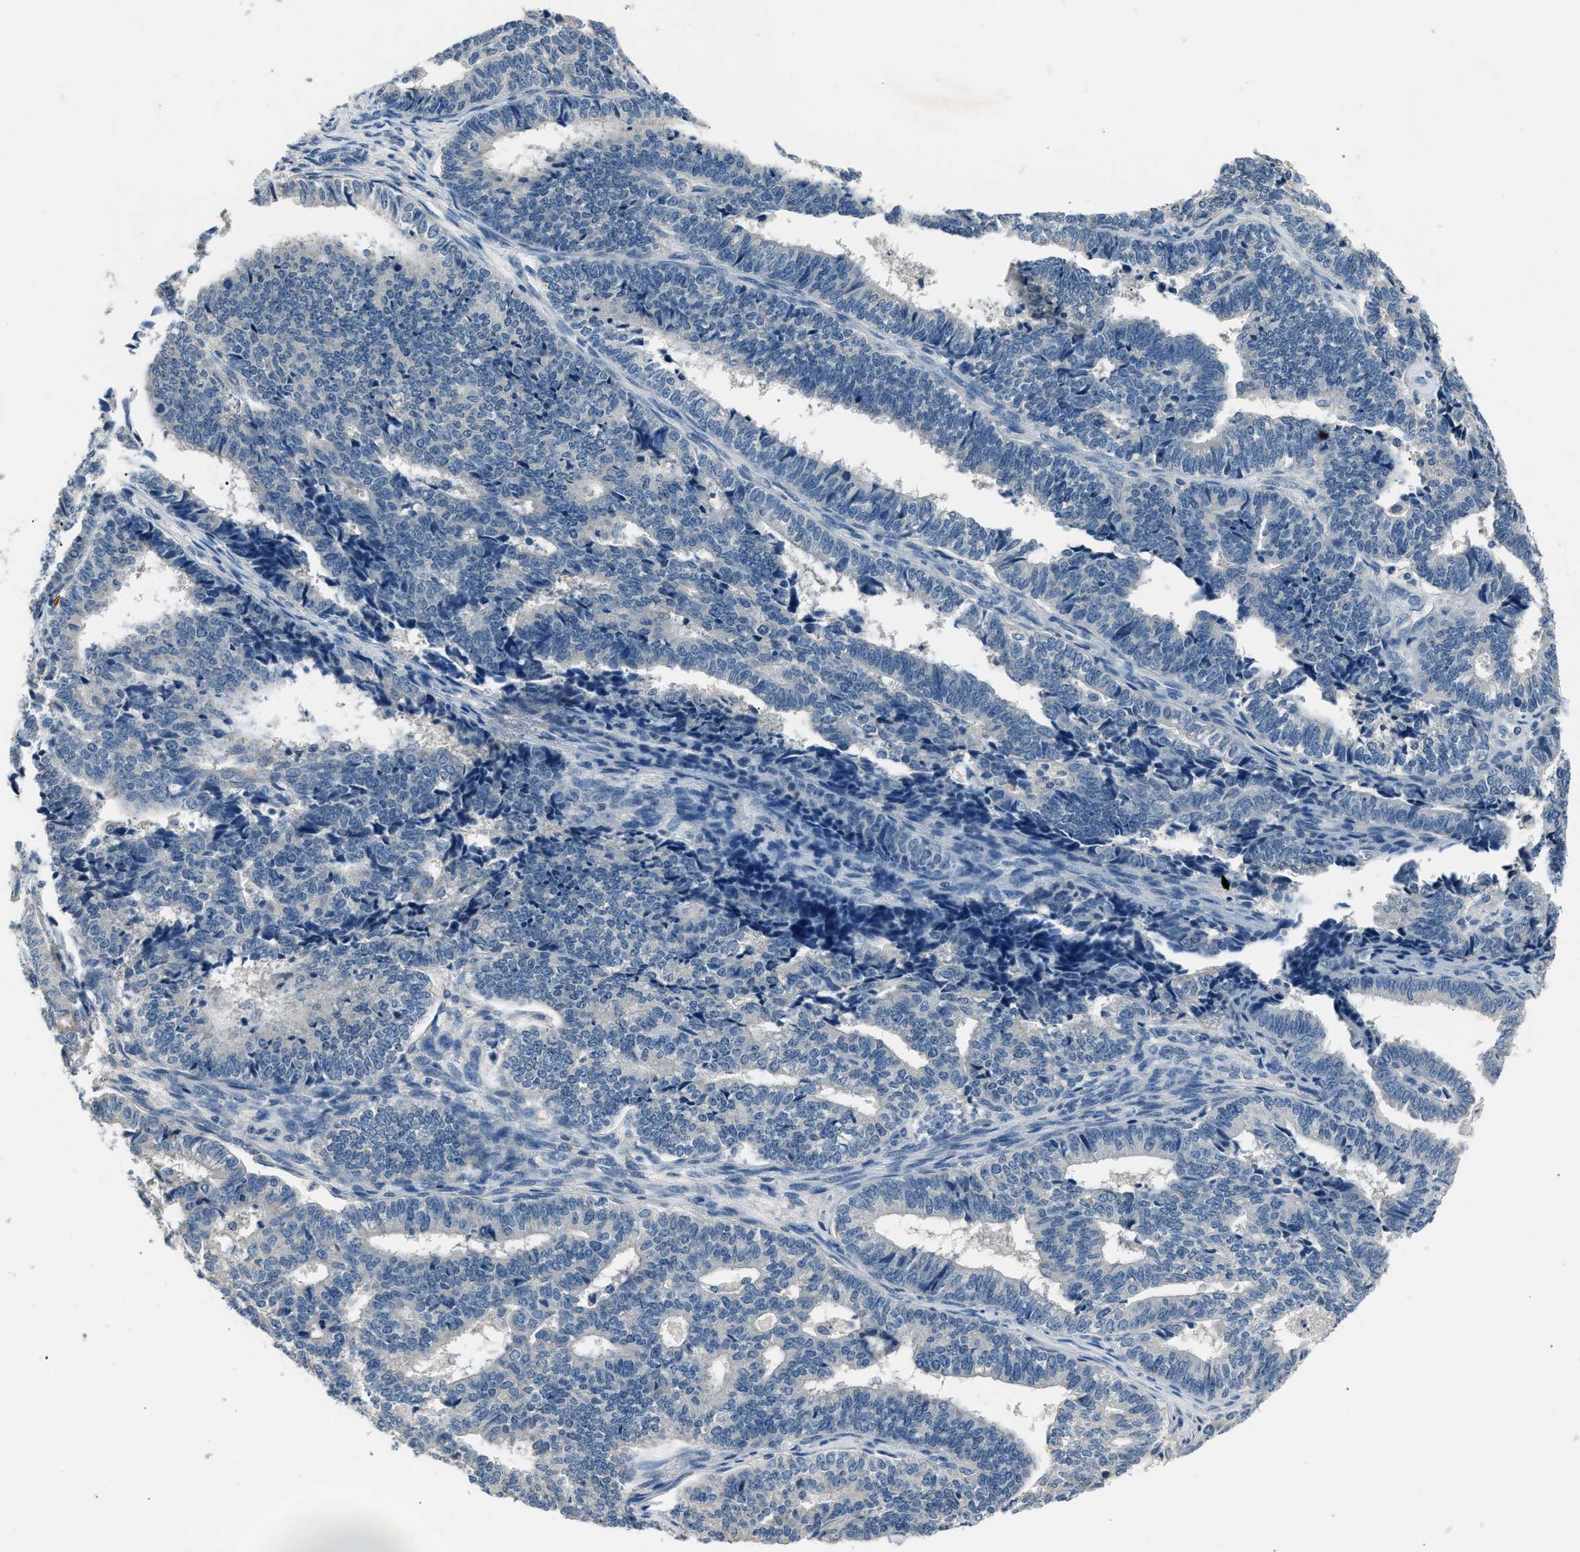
{"staining": {"intensity": "negative", "quantity": "none", "location": "none"}, "tissue": "endometrial cancer", "cell_type": "Tumor cells", "image_type": "cancer", "snomed": [{"axis": "morphology", "description": "Adenocarcinoma, NOS"}, {"axis": "topography", "description": "Endometrium"}], "caption": "The histopathology image reveals no staining of tumor cells in endometrial cancer (adenocarcinoma).", "gene": "INHA", "patient": {"sex": "female", "age": 70}}